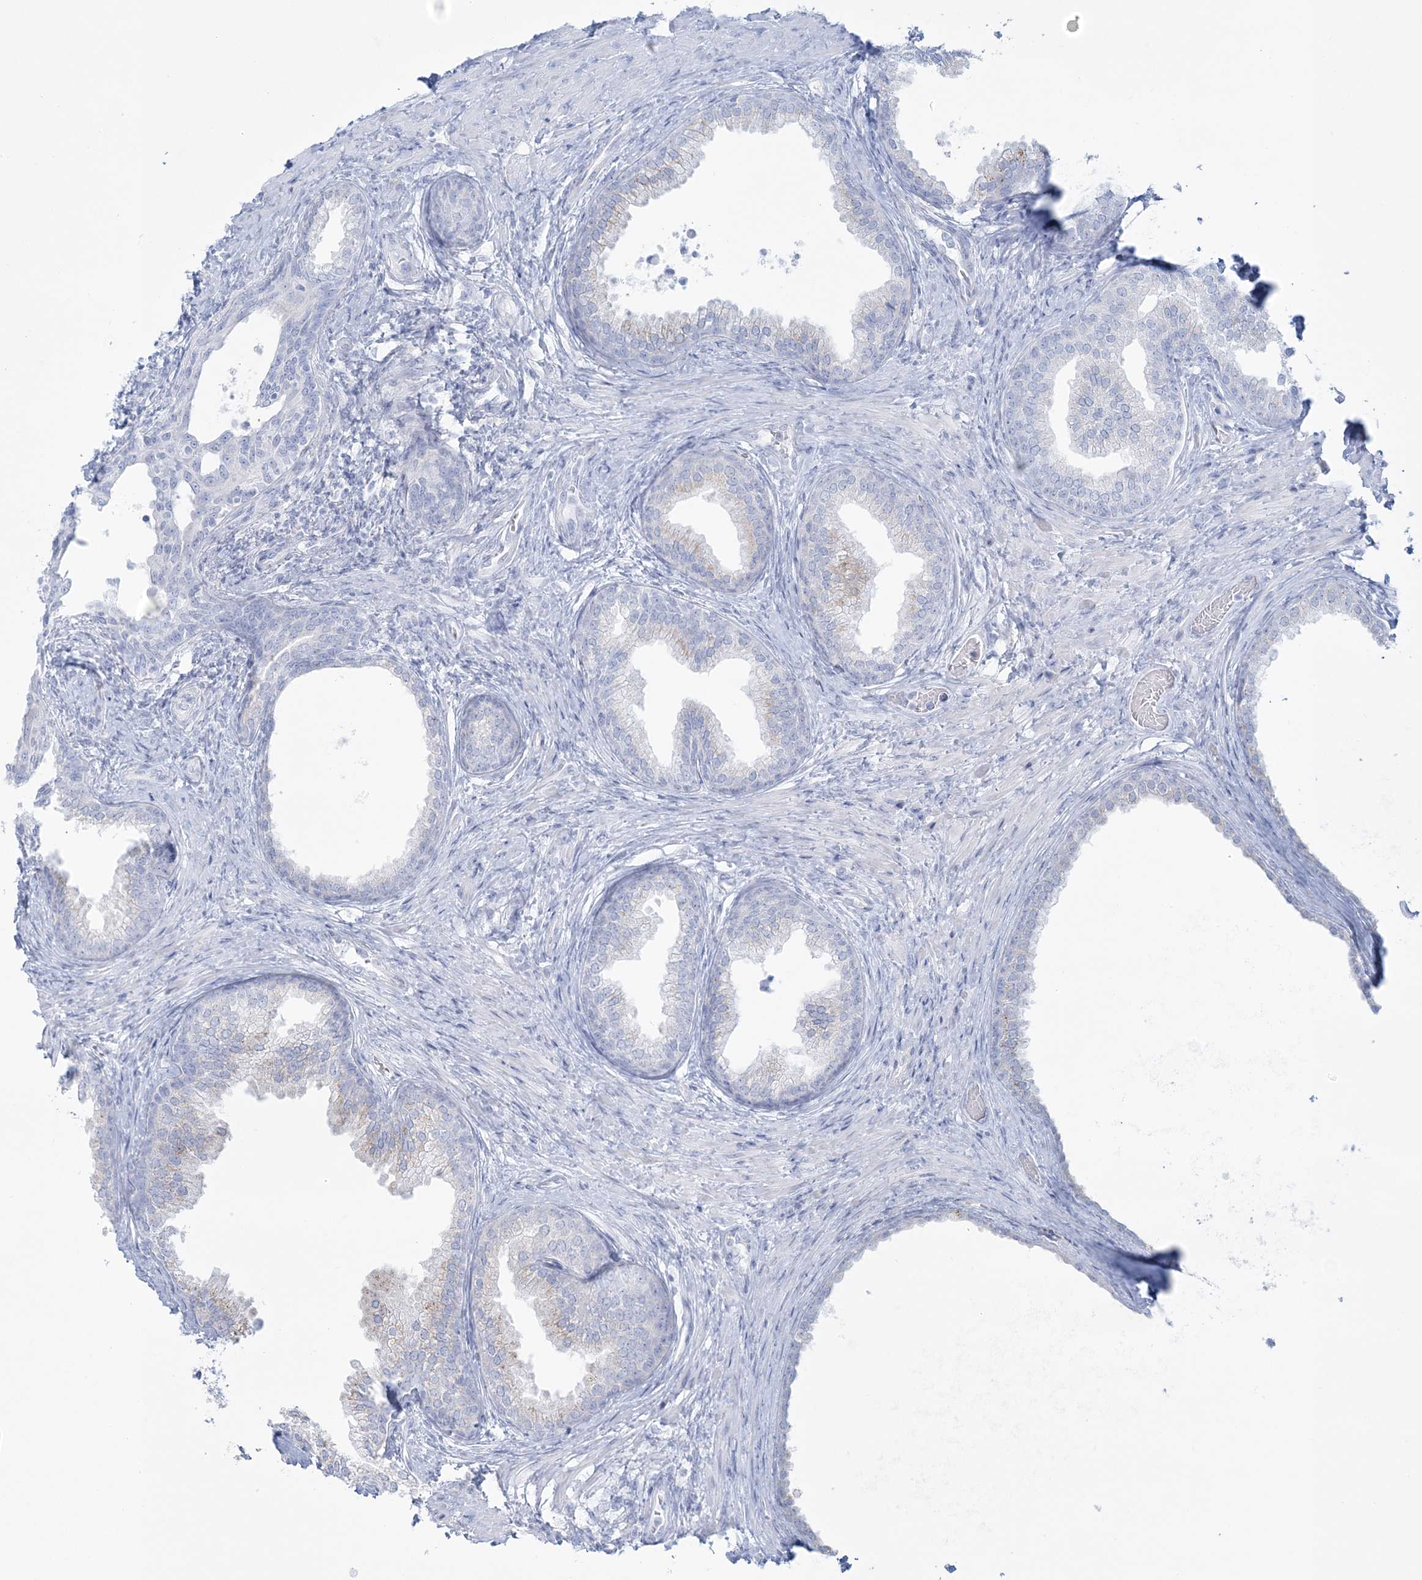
{"staining": {"intensity": "negative", "quantity": "none", "location": "none"}, "tissue": "prostate", "cell_type": "Glandular cells", "image_type": "normal", "snomed": [{"axis": "morphology", "description": "Normal tissue, NOS"}, {"axis": "topography", "description": "Prostate"}], "caption": "Histopathology image shows no protein expression in glandular cells of normal prostate.", "gene": "ADGB", "patient": {"sex": "male", "age": 76}}